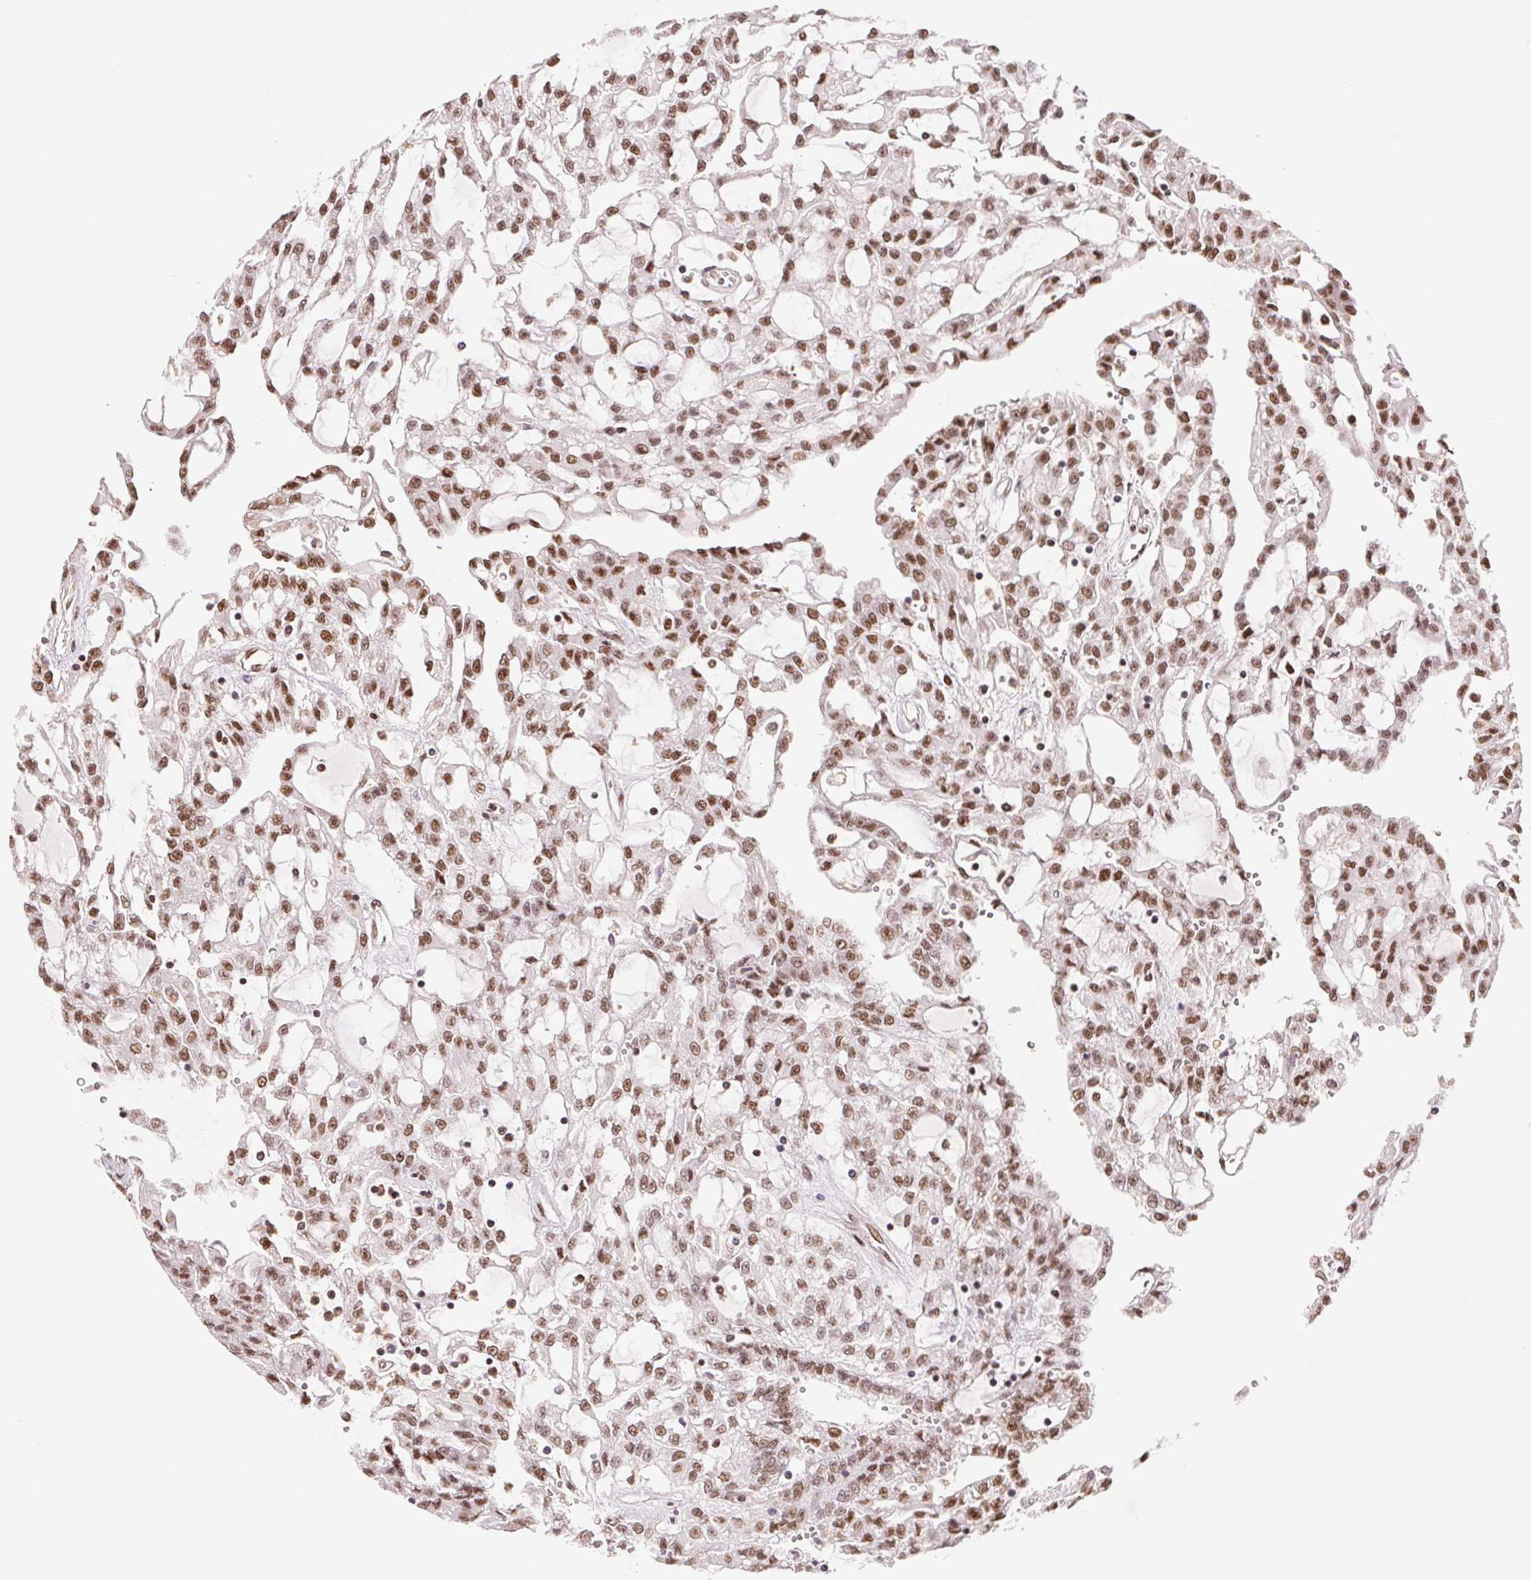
{"staining": {"intensity": "moderate", "quantity": ">75%", "location": "nuclear"}, "tissue": "renal cancer", "cell_type": "Tumor cells", "image_type": "cancer", "snomed": [{"axis": "morphology", "description": "Adenocarcinoma, NOS"}, {"axis": "topography", "description": "Kidney"}], "caption": "A medium amount of moderate nuclear positivity is present in about >75% of tumor cells in renal cancer tissue.", "gene": "SREK1", "patient": {"sex": "male", "age": 63}}